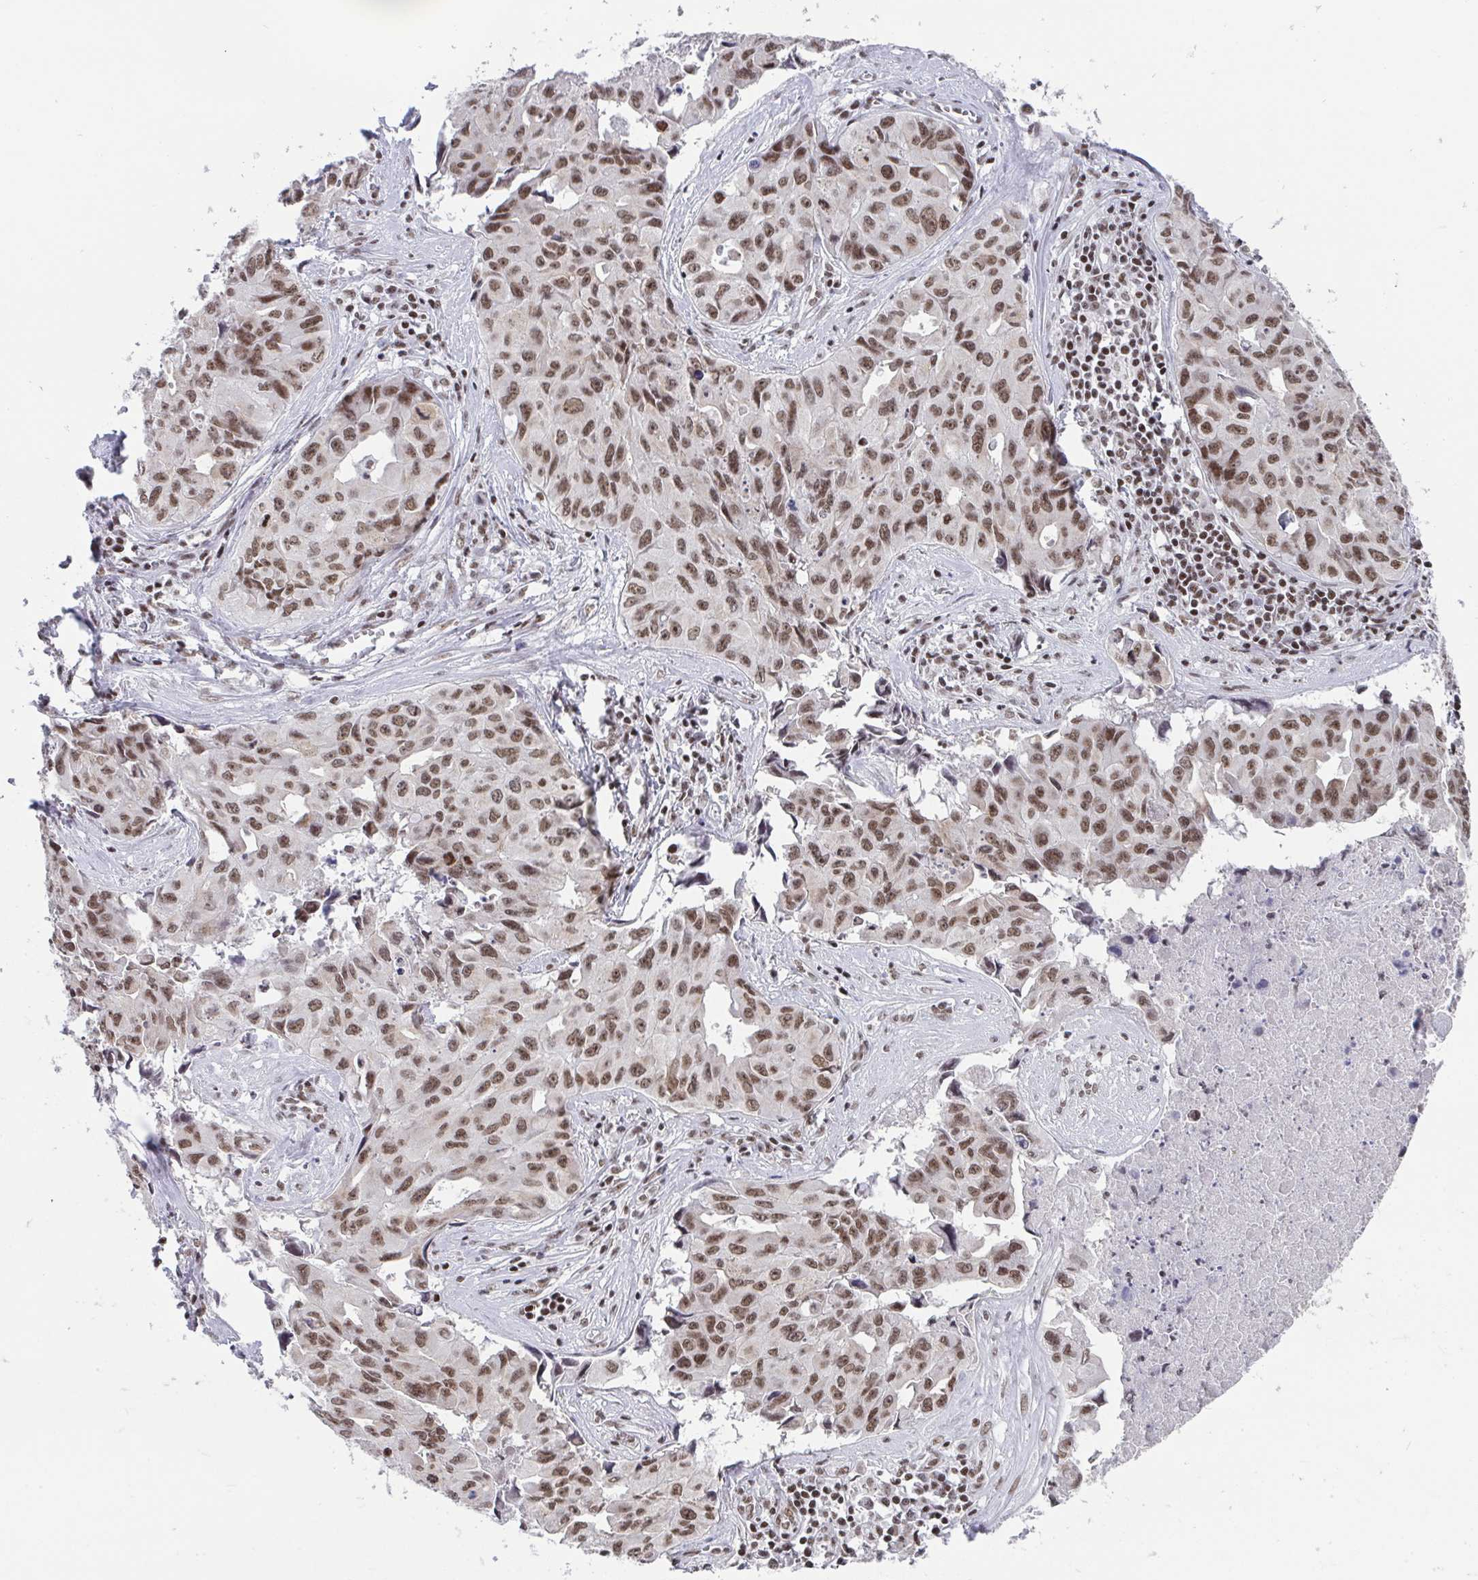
{"staining": {"intensity": "moderate", "quantity": ">75%", "location": "nuclear"}, "tissue": "lung cancer", "cell_type": "Tumor cells", "image_type": "cancer", "snomed": [{"axis": "morphology", "description": "Adenocarcinoma, NOS"}, {"axis": "topography", "description": "Lymph node"}, {"axis": "topography", "description": "Lung"}], "caption": "This histopathology image demonstrates immunohistochemistry staining of adenocarcinoma (lung), with medium moderate nuclear staining in approximately >75% of tumor cells.", "gene": "CTCF", "patient": {"sex": "male", "age": 64}}